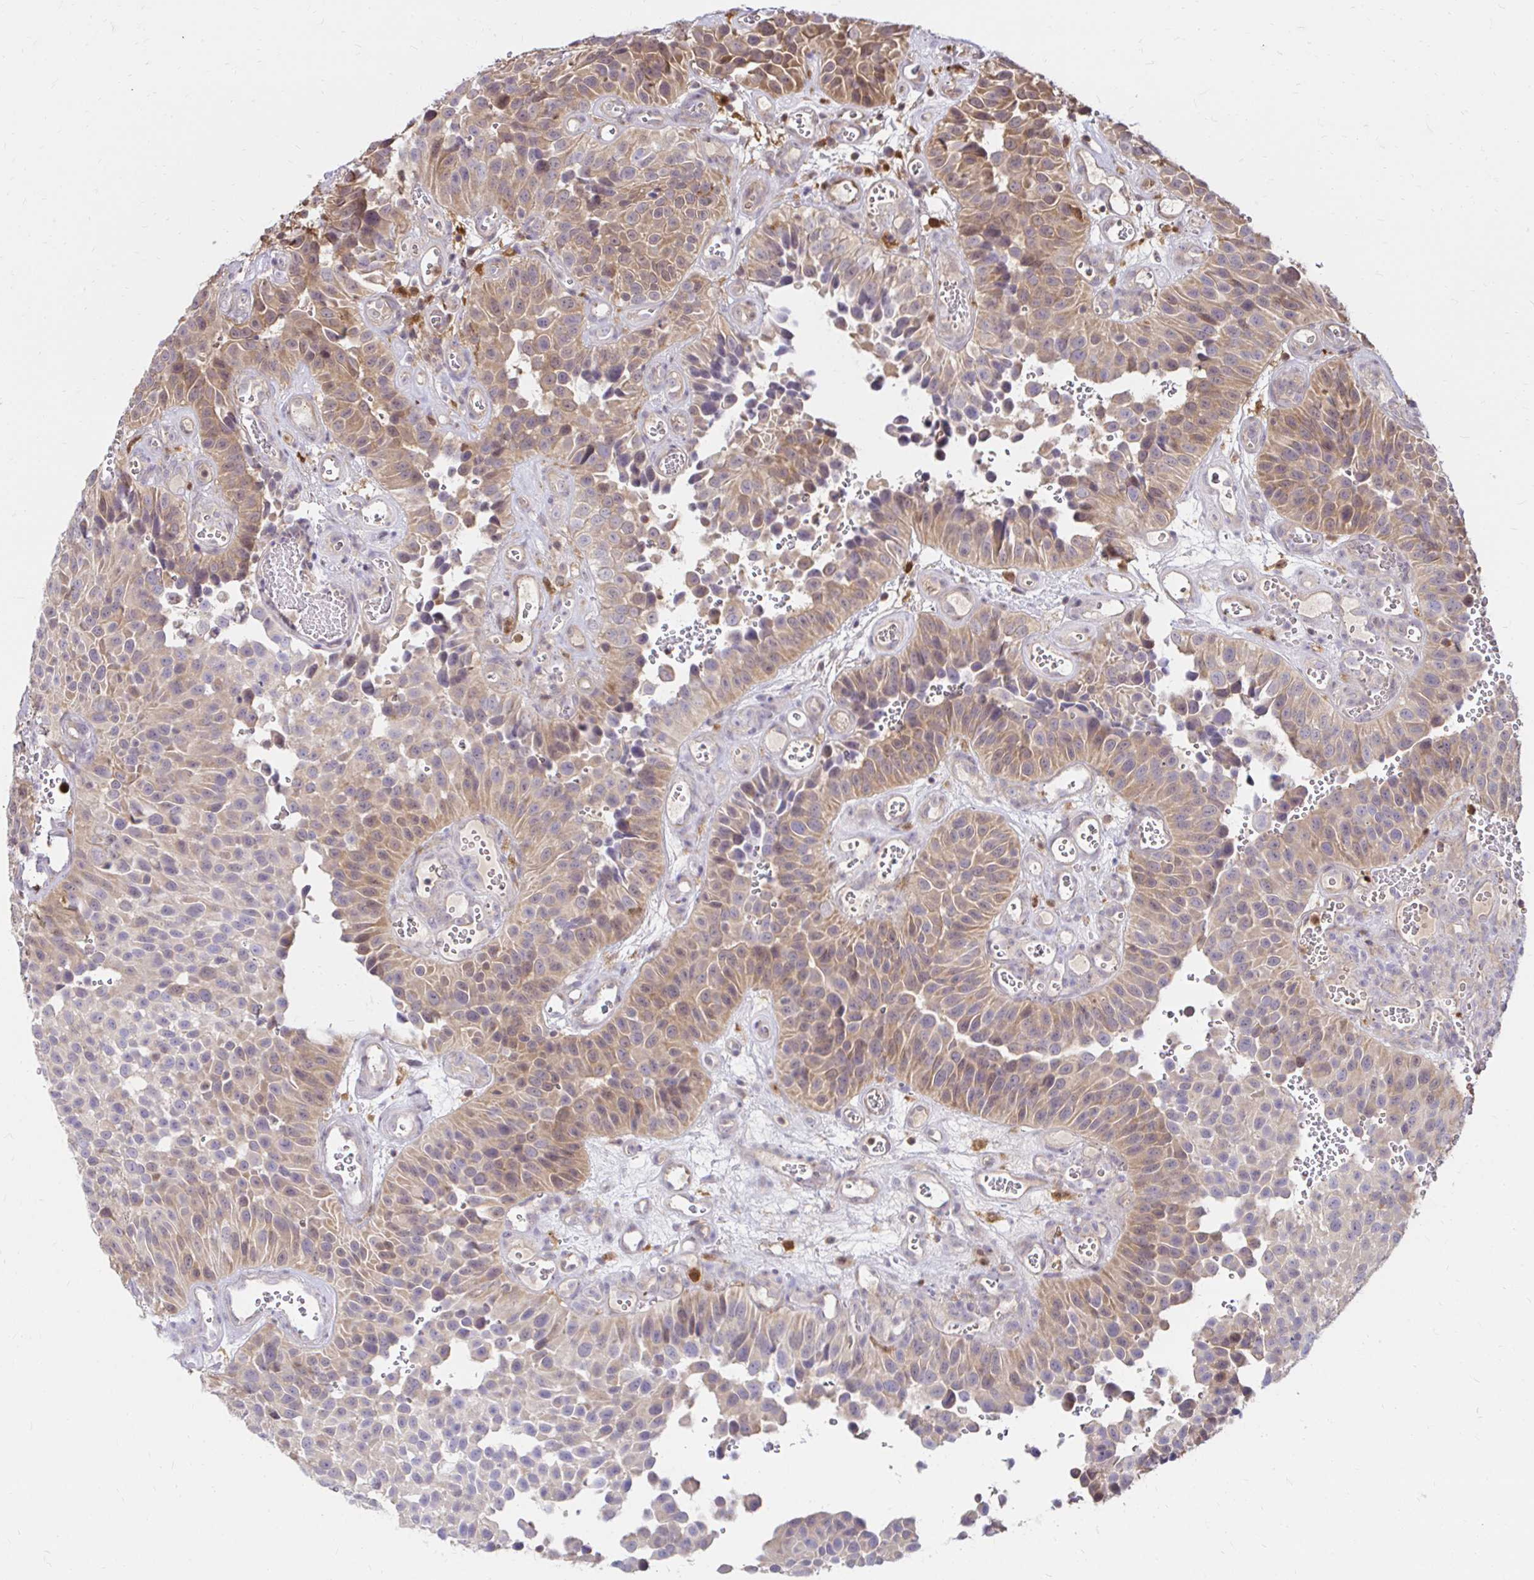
{"staining": {"intensity": "weak", "quantity": "25%-75%", "location": "cytoplasmic/membranous"}, "tissue": "urothelial cancer", "cell_type": "Tumor cells", "image_type": "cancer", "snomed": [{"axis": "morphology", "description": "Urothelial carcinoma, Low grade"}, {"axis": "topography", "description": "Urinary bladder"}], "caption": "The photomicrograph shows a brown stain indicating the presence of a protein in the cytoplasmic/membranous of tumor cells in urothelial cancer.", "gene": "PYCARD", "patient": {"sex": "male", "age": 76}}